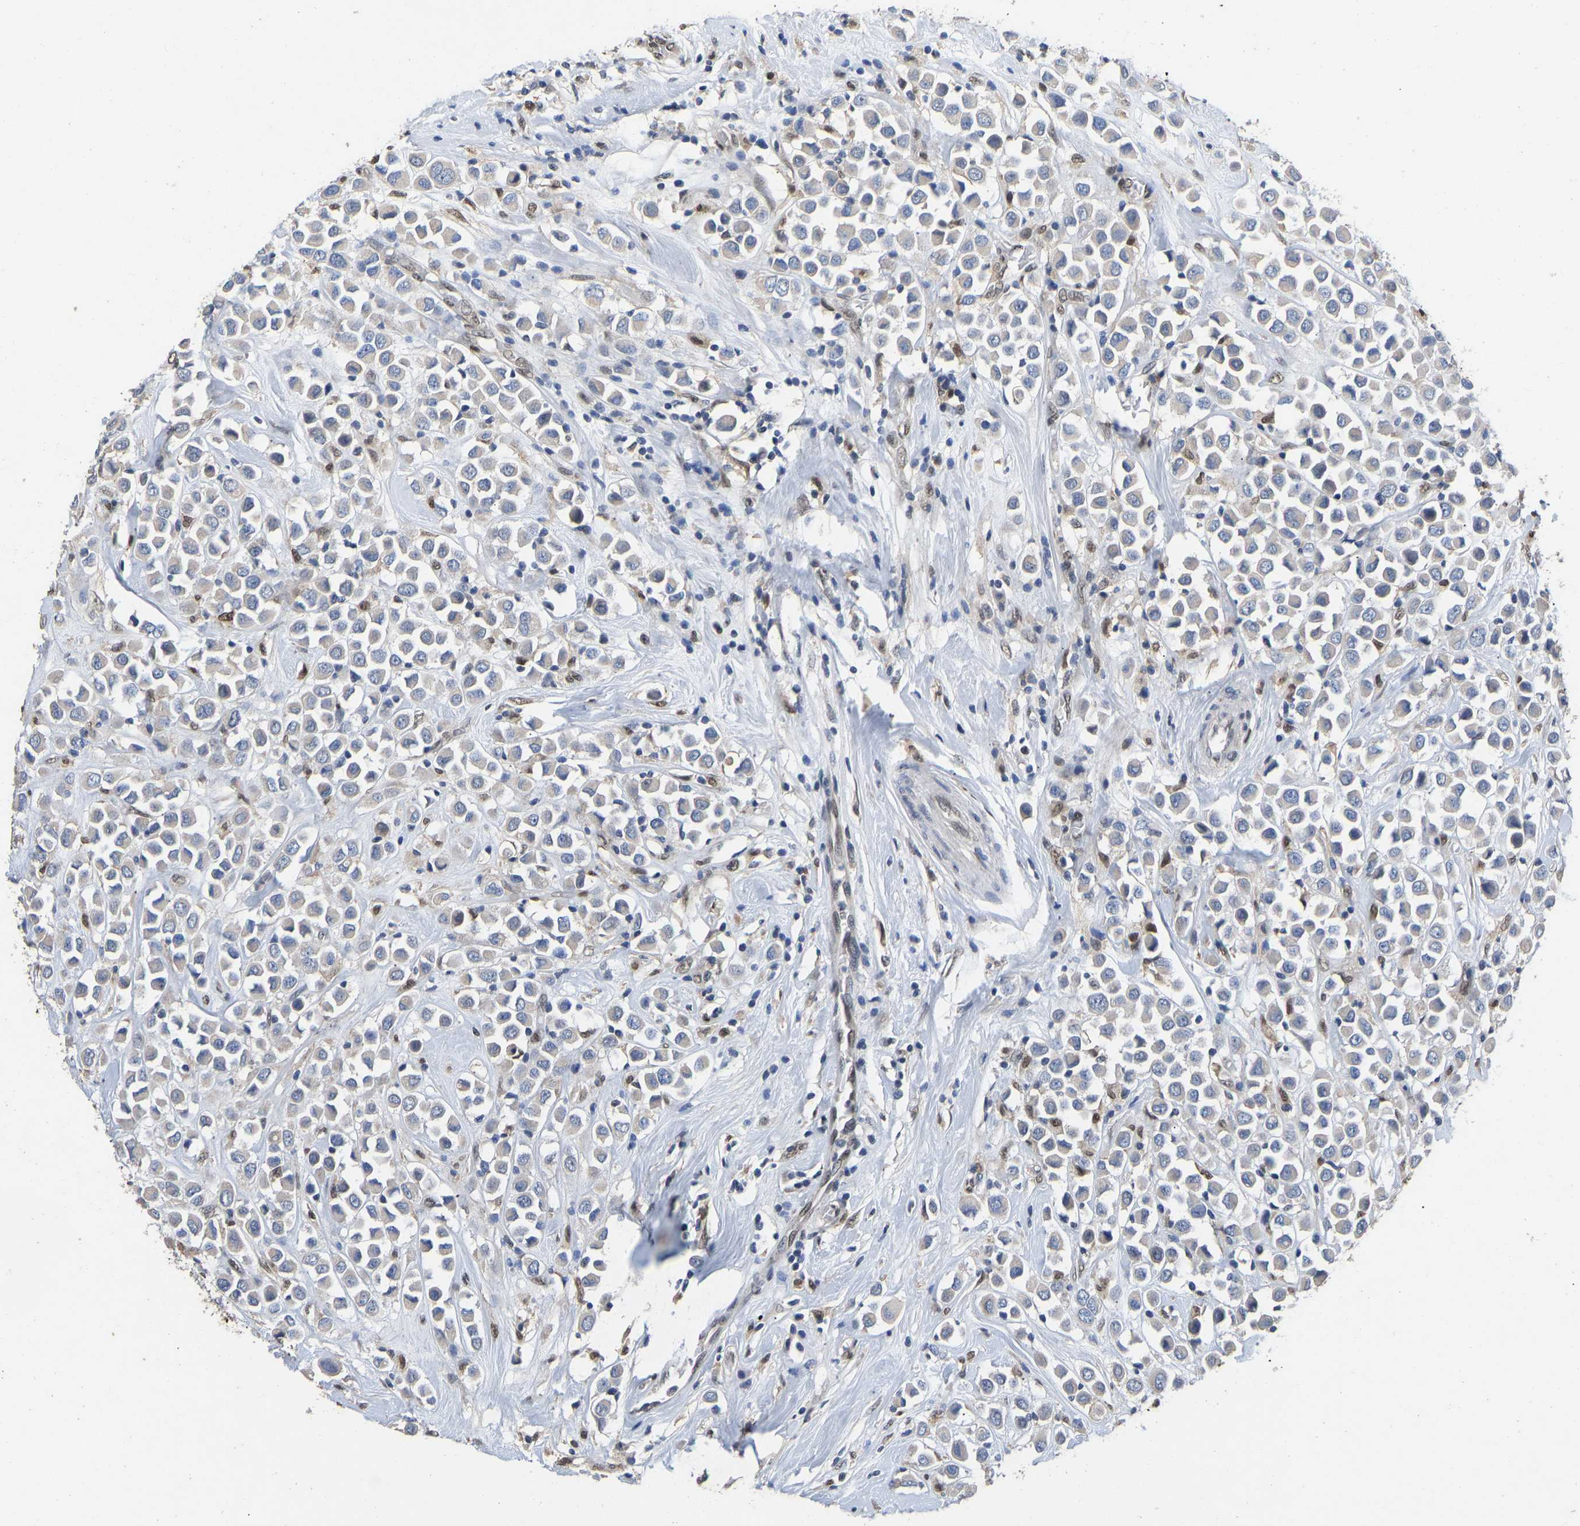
{"staining": {"intensity": "weak", "quantity": "<25%", "location": "cytoplasmic/membranous"}, "tissue": "breast cancer", "cell_type": "Tumor cells", "image_type": "cancer", "snomed": [{"axis": "morphology", "description": "Duct carcinoma"}, {"axis": "topography", "description": "Breast"}], "caption": "The photomicrograph reveals no staining of tumor cells in breast cancer.", "gene": "QKI", "patient": {"sex": "female", "age": 61}}